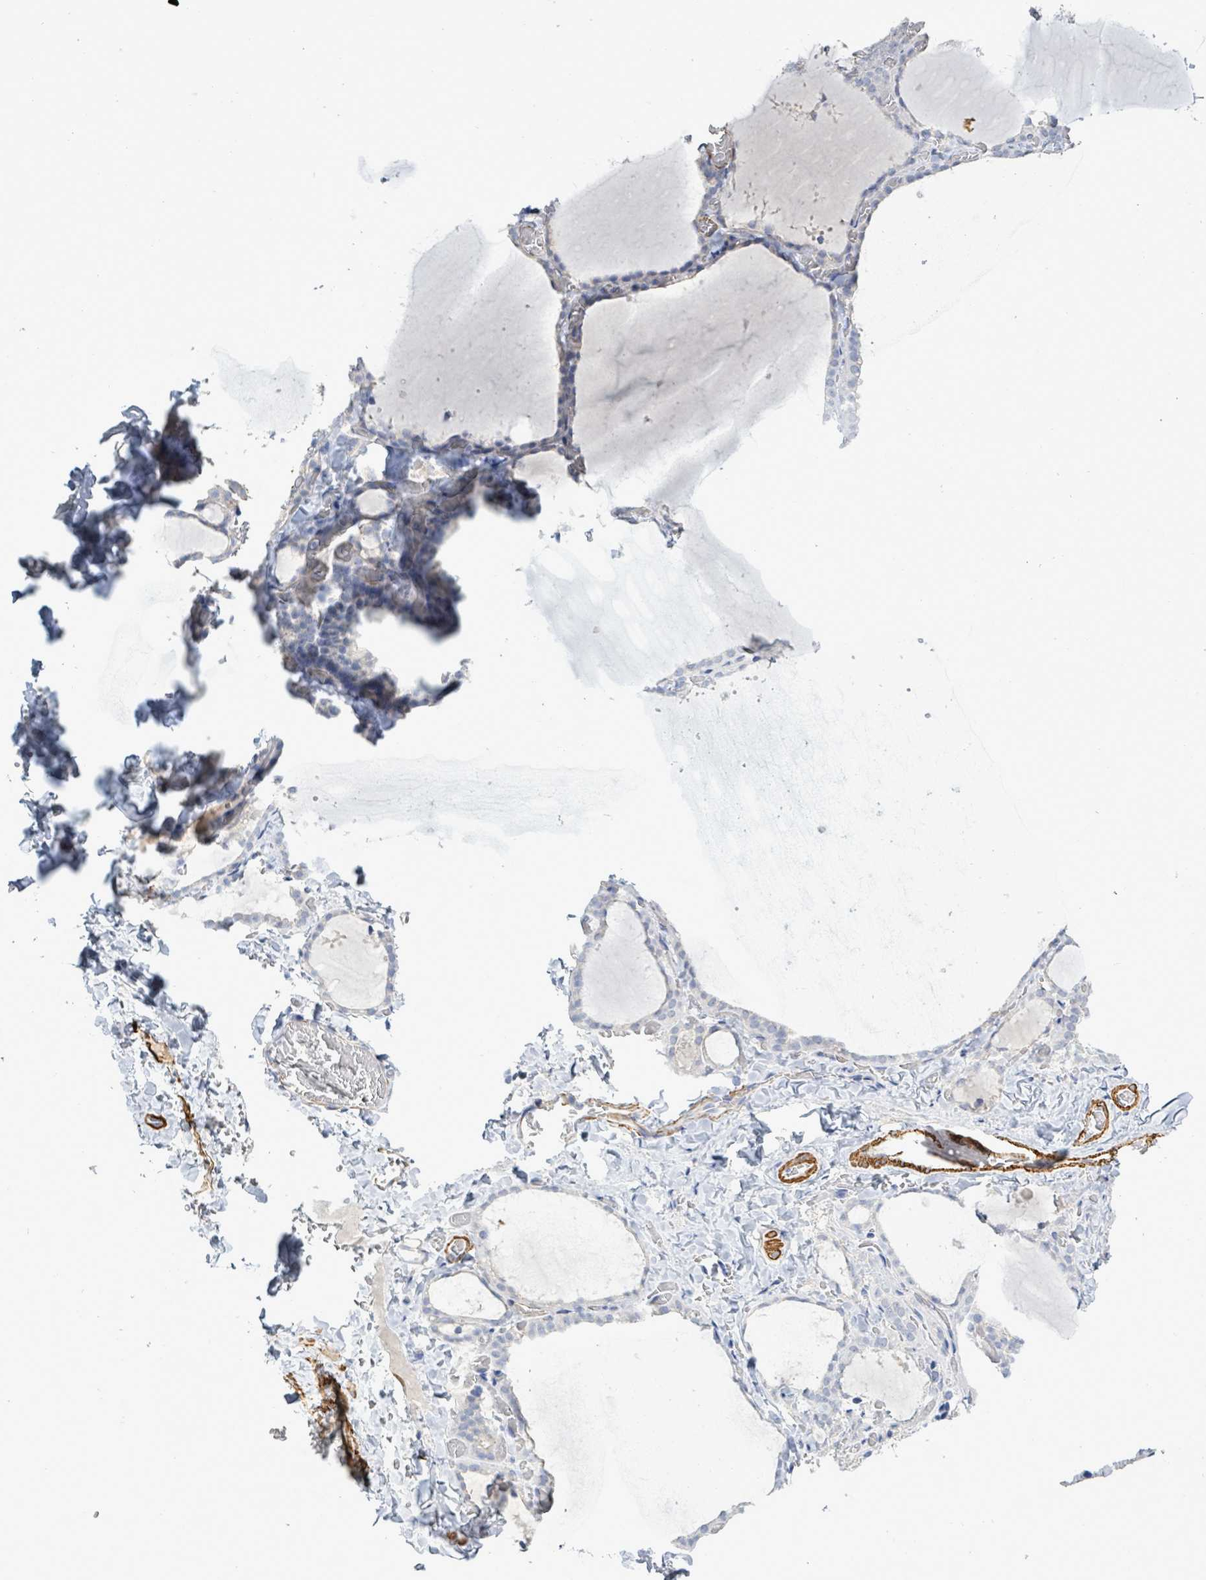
{"staining": {"intensity": "negative", "quantity": "none", "location": "none"}, "tissue": "thyroid gland", "cell_type": "Glandular cells", "image_type": "normal", "snomed": [{"axis": "morphology", "description": "Normal tissue, NOS"}, {"axis": "topography", "description": "Thyroid gland"}], "caption": "A high-resolution histopathology image shows IHC staining of normal thyroid gland, which demonstrates no significant positivity in glandular cells. The staining is performed using DAB (3,3'-diaminobenzidine) brown chromogen with nuclei counter-stained in using hematoxylin.", "gene": "DMRTC1B", "patient": {"sex": "female", "age": 22}}